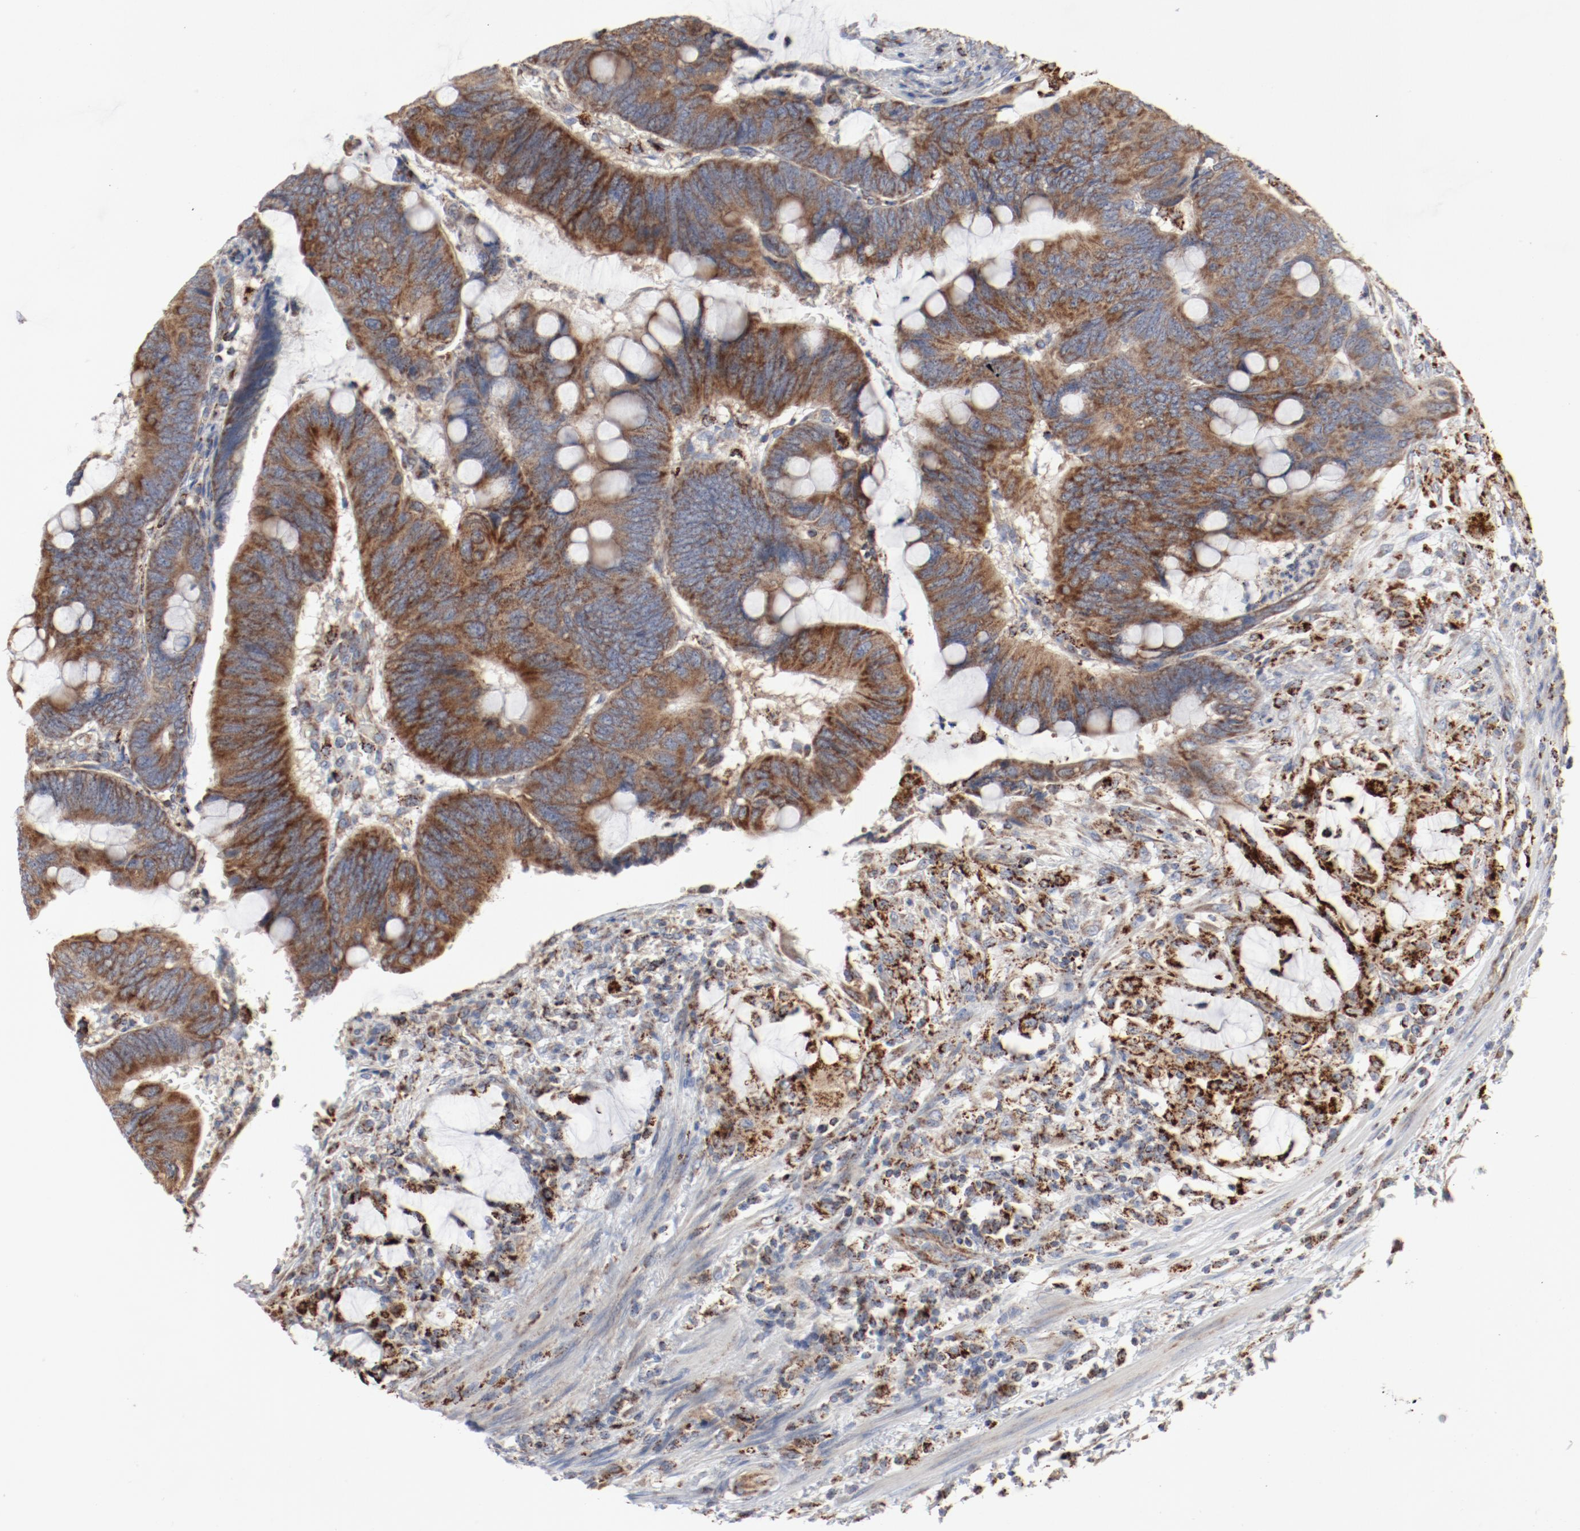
{"staining": {"intensity": "moderate", "quantity": ">75%", "location": "cytoplasmic/membranous"}, "tissue": "colorectal cancer", "cell_type": "Tumor cells", "image_type": "cancer", "snomed": [{"axis": "morphology", "description": "Normal tissue, NOS"}, {"axis": "morphology", "description": "Adenocarcinoma, NOS"}, {"axis": "topography", "description": "Rectum"}], "caption": "This image reveals colorectal cancer stained with immunohistochemistry (IHC) to label a protein in brown. The cytoplasmic/membranous of tumor cells show moderate positivity for the protein. Nuclei are counter-stained blue.", "gene": "SETD3", "patient": {"sex": "male", "age": 92}}